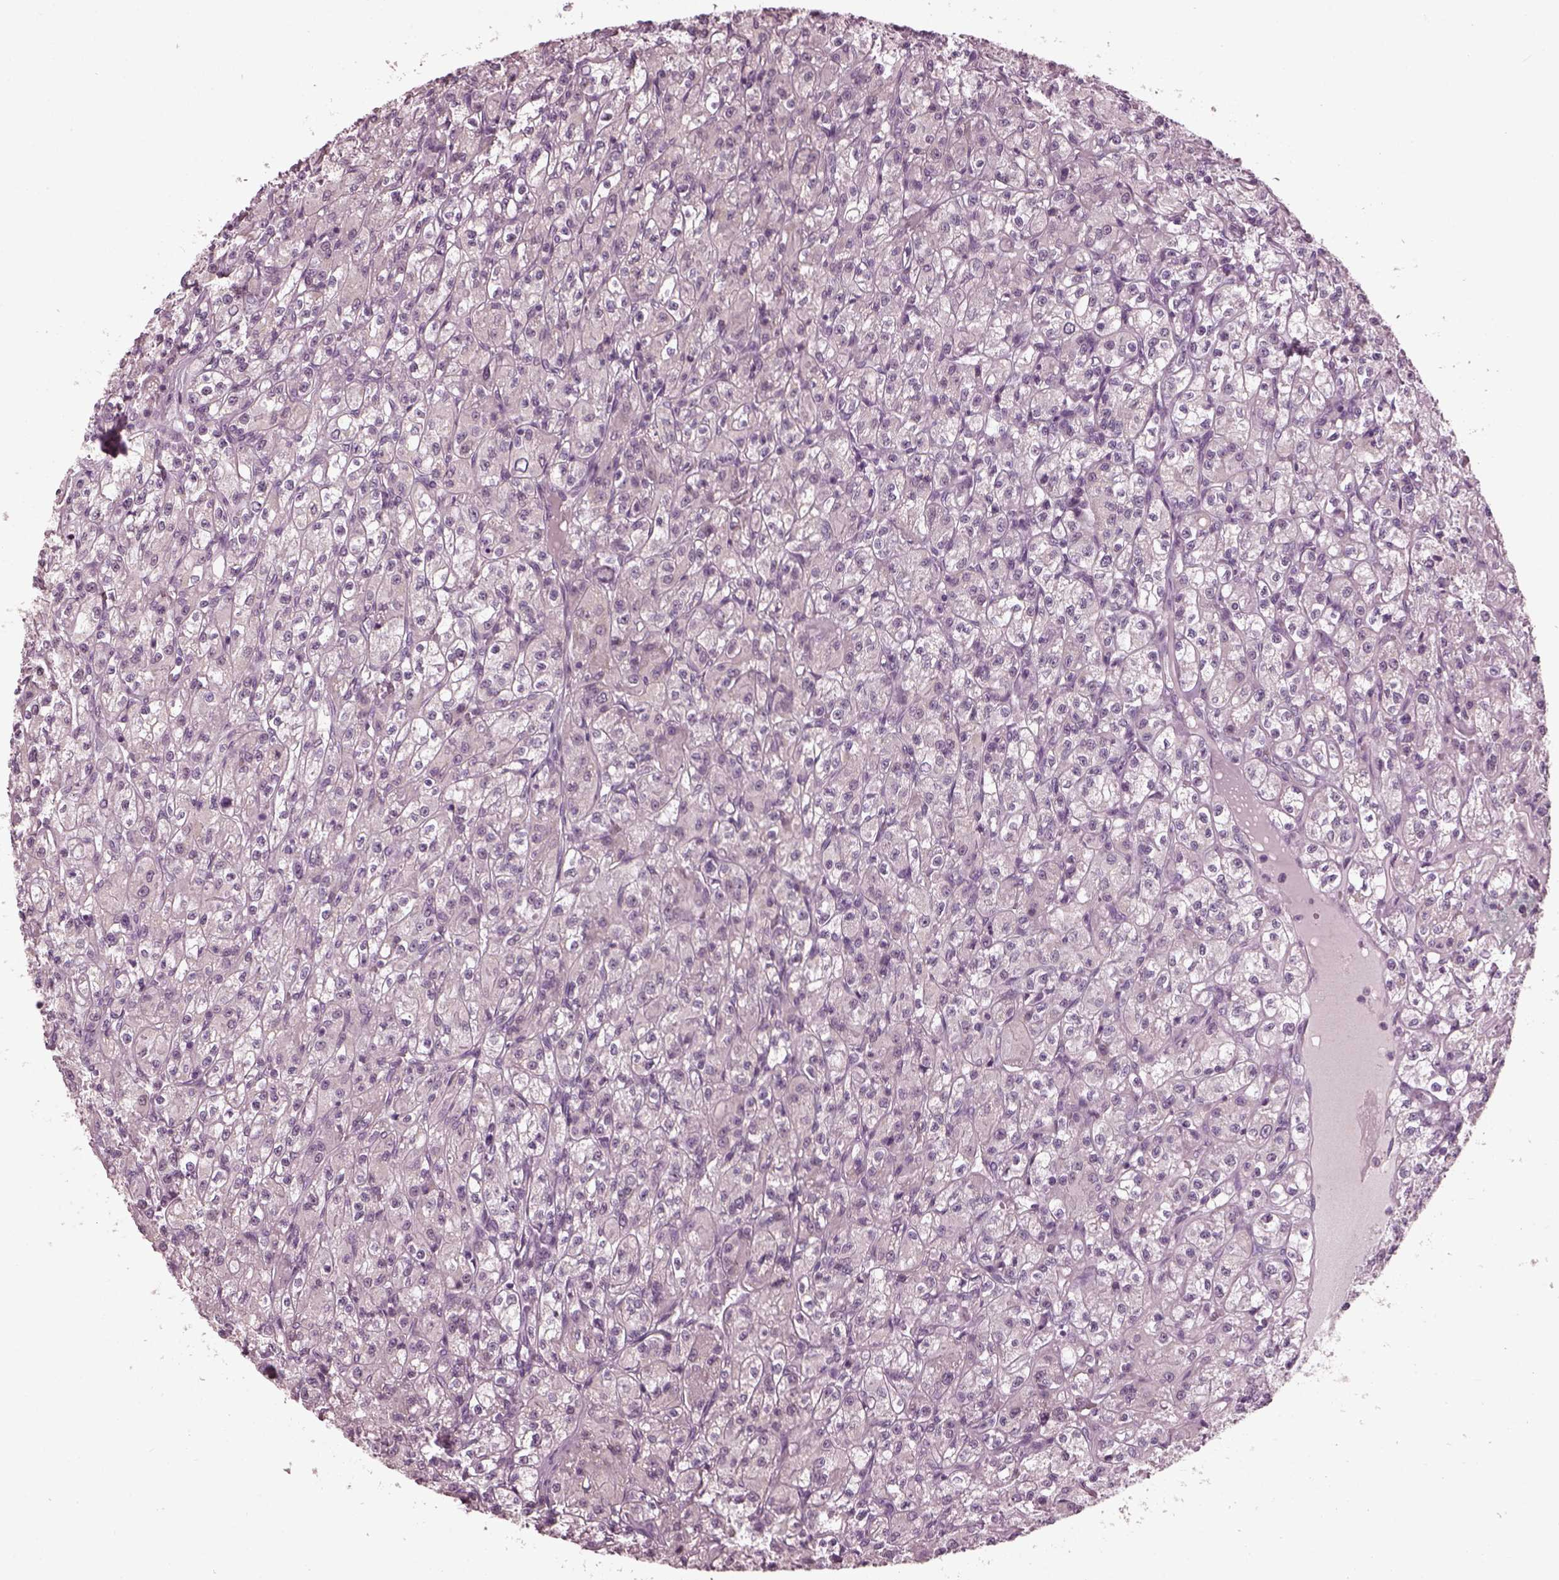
{"staining": {"intensity": "negative", "quantity": "none", "location": "none"}, "tissue": "renal cancer", "cell_type": "Tumor cells", "image_type": "cancer", "snomed": [{"axis": "morphology", "description": "Adenocarcinoma, NOS"}, {"axis": "topography", "description": "Kidney"}], "caption": "The histopathology image demonstrates no significant positivity in tumor cells of renal adenocarcinoma.", "gene": "CLCN4", "patient": {"sex": "female", "age": 70}}